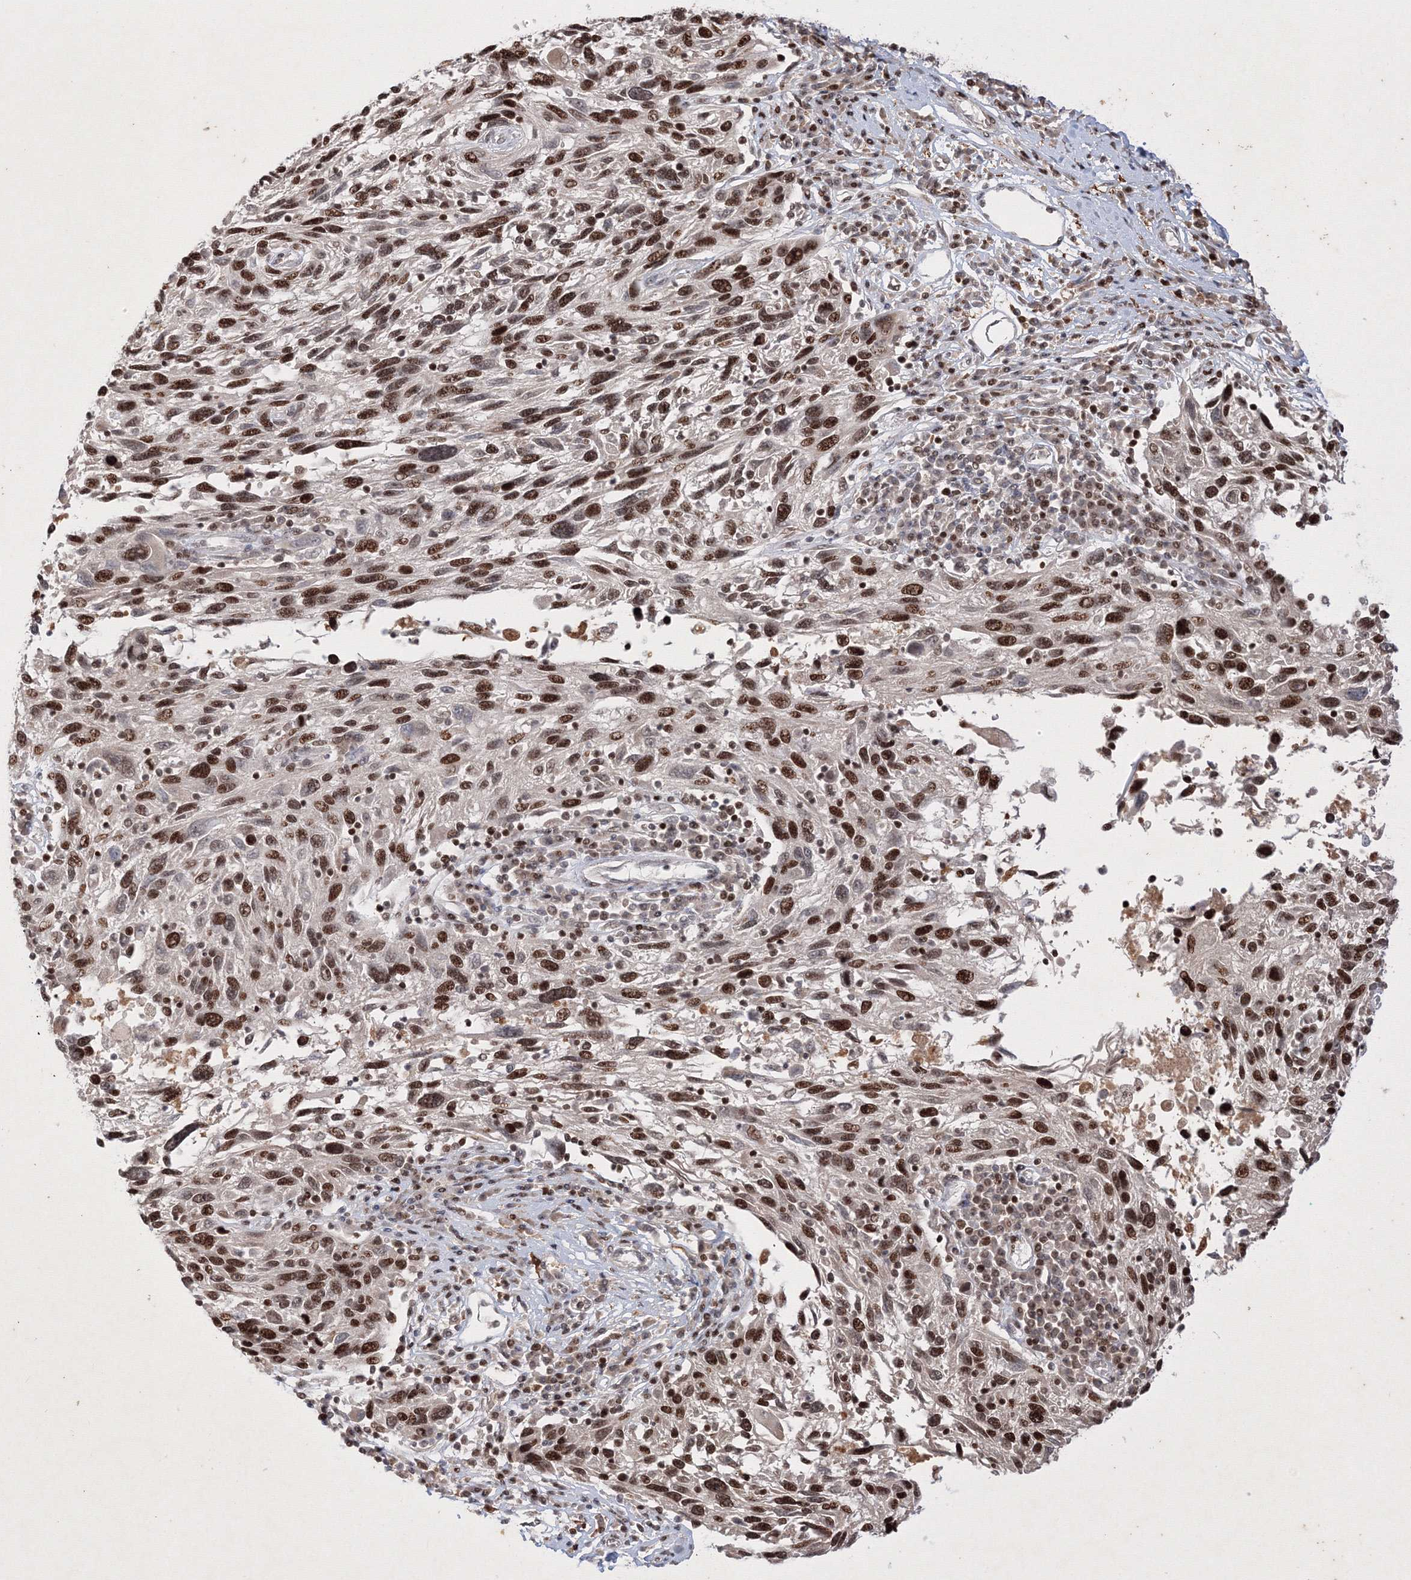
{"staining": {"intensity": "moderate", "quantity": ">75%", "location": "nuclear"}, "tissue": "melanoma", "cell_type": "Tumor cells", "image_type": "cancer", "snomed": [{"axis": "morphology", "description": "Malignant melanoma, NOS"}, {"axis": "topography", "description": "Skin"}], "caption": "An immunohistochemistry (IHC) histopathology image of neoplastic tissue is shown. Protein staining in brown highlights moderate nuclear positivity in malignant melanoma within tumor cells.", "gene": "TAB1", "patient": {"sex": "male", "age": 53}}